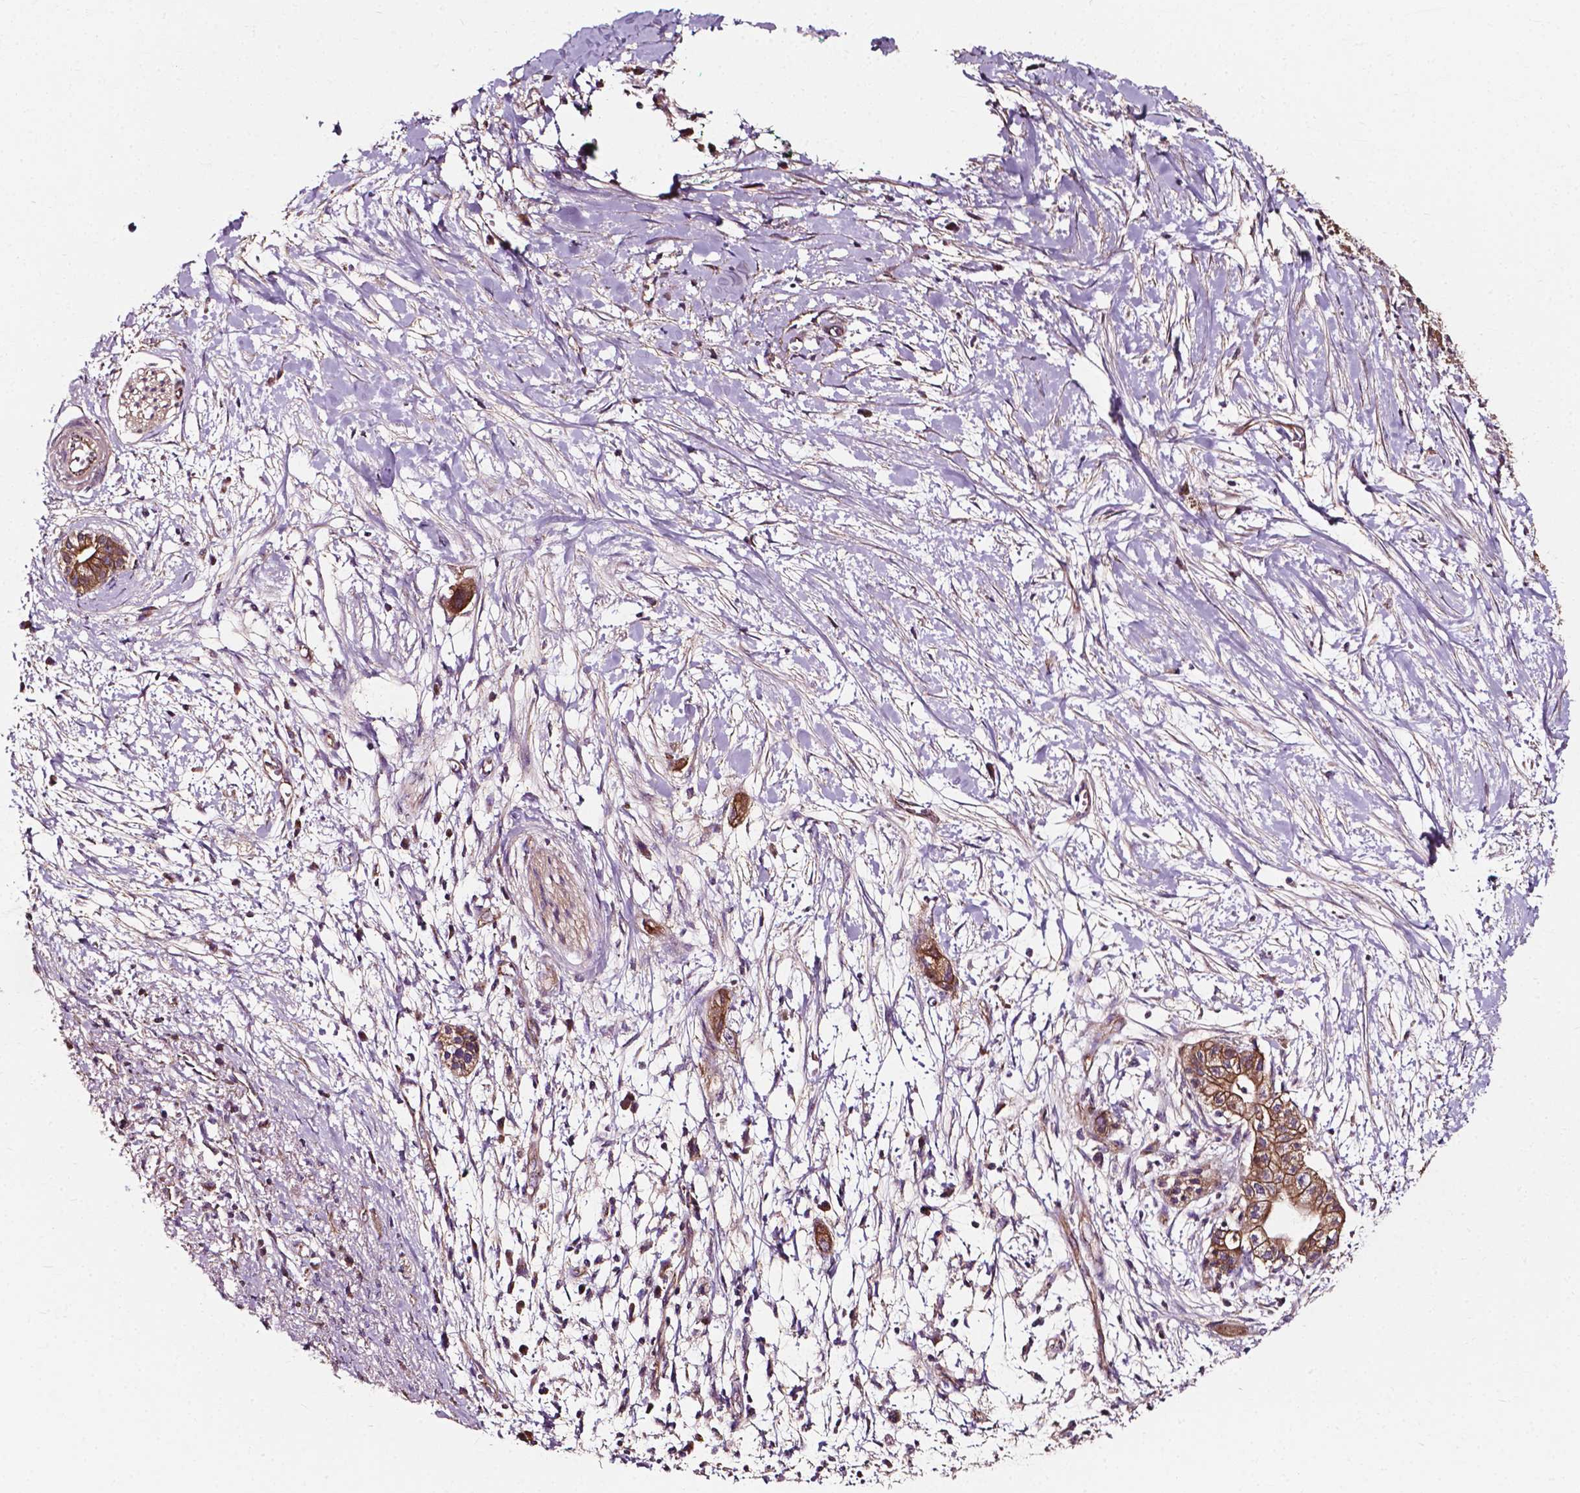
{"staining": {"intensity": "moderate", "quantity": ">75%", "location": "cytoplasmic/membranous"}, "tissue": "pancreatic cancer", "cell_type": "Tumor cells", "image_type": "cancer", "snomed": [{"axis": "morphology", "description": "Normal tissue, NOS"}, {"axis": "morphology", "description": "Adenocarcinoma, NOS"}, {"axis": "topography", "description": "Lymph node"}, {"axis": "topography", "description": "Pancreas"}], "caption": "Immunohistochemistry of pancreatic cancer (adenocarcinoma) displays medium levels of moderate cytoplasmic/membranous positivity in about >75% of tumor cells.", "gene": "ATG16L1", "patient": {"sex": "female", "age": 58}}